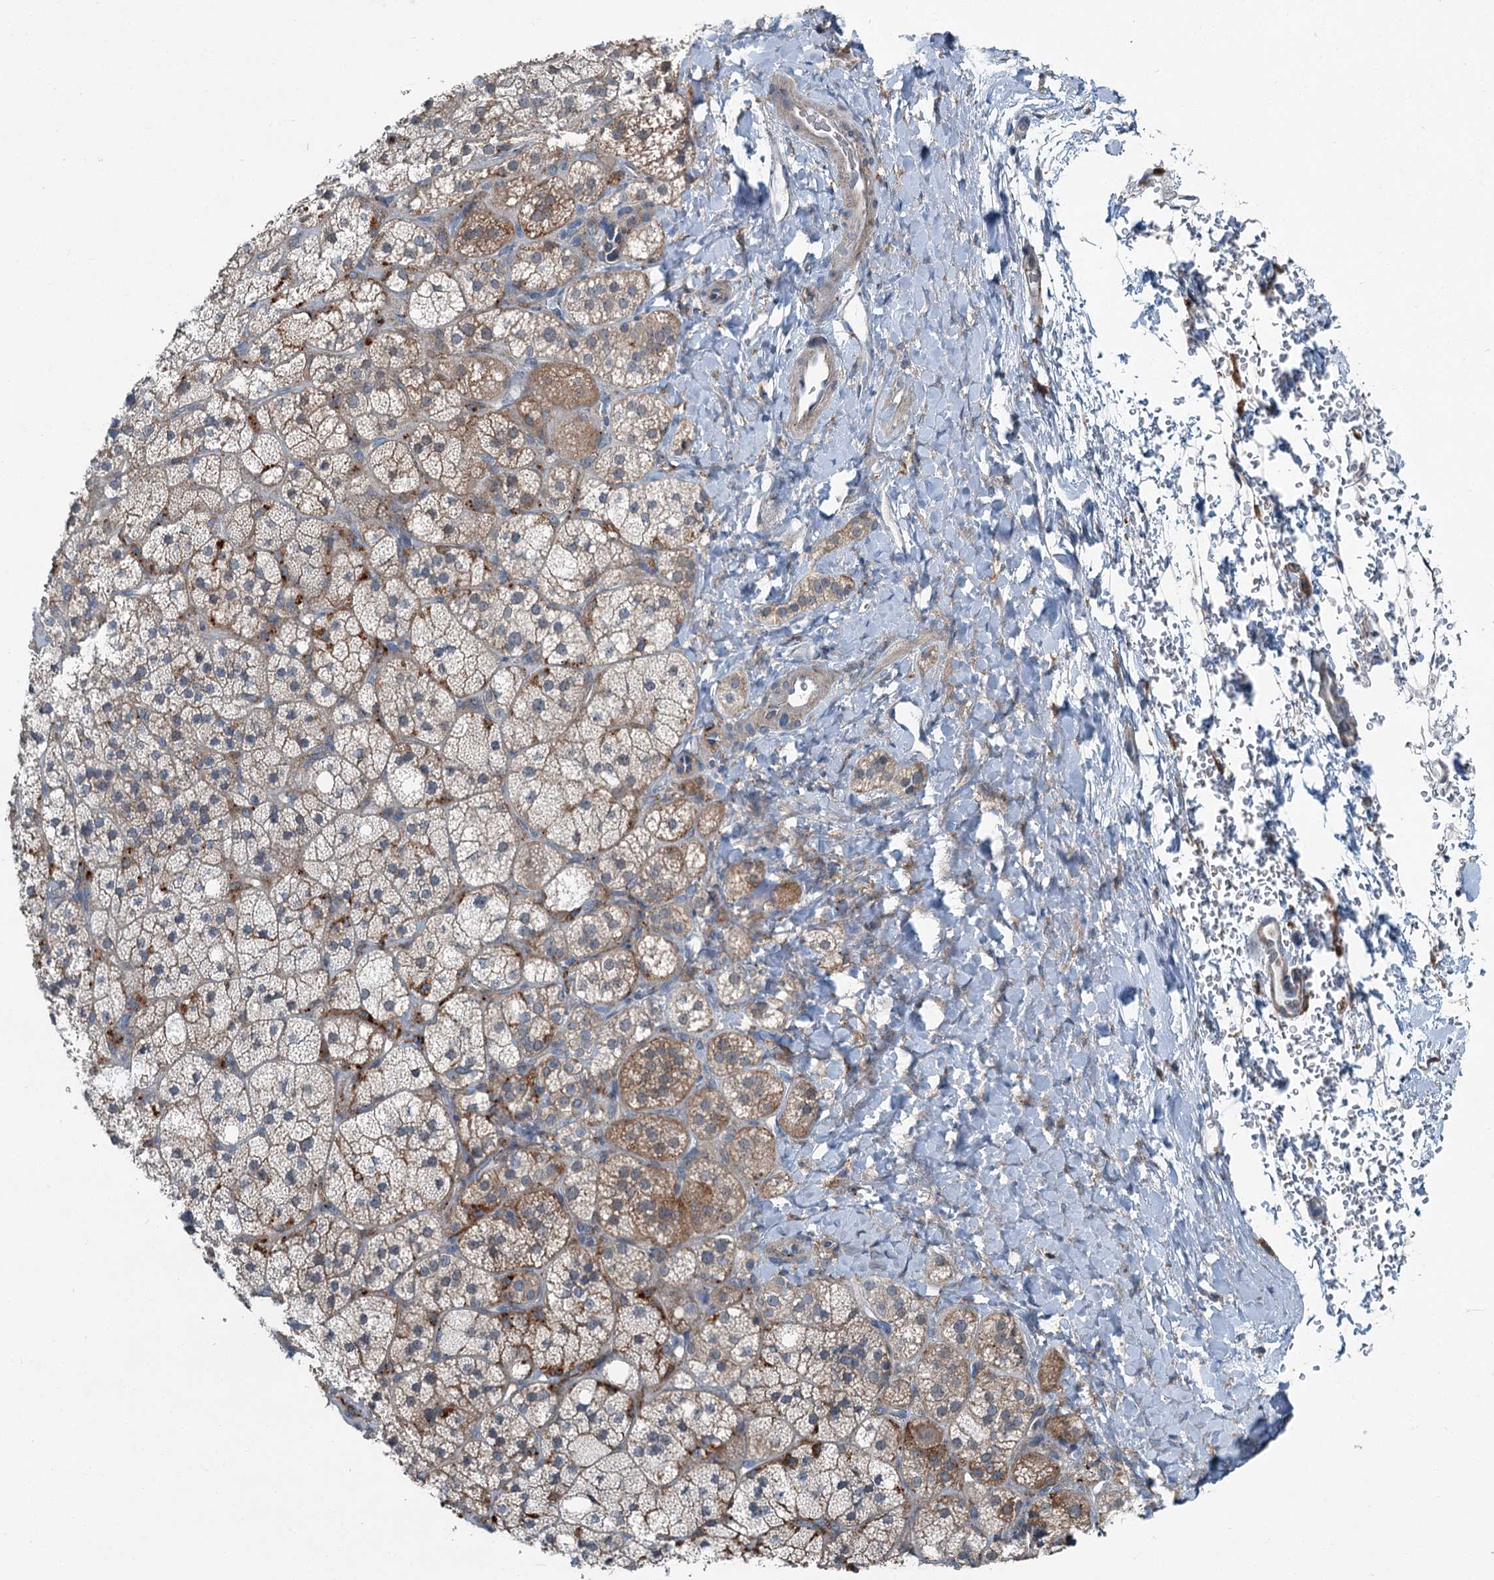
{"staining": {"intensity": "moderate", "quantity": "25%-75%", "location": "cytoplasmic/membranous"}, "tissue": "adrenal gland", "cell_type": "Glandular cells", "image_type": "normal", "snomed": [{"axis": "morphology", "description": "Normal tissue, NOS"}, {"axis": "topography", "description": "Adrenal gland"}], "caption": "Benign adrenal gland displays moderate cytoplasmic/membranous staining in approximately 25%-75% of glandular cells.", "gene": "AXL", "patient": {"sex": "male", "age": 61}}